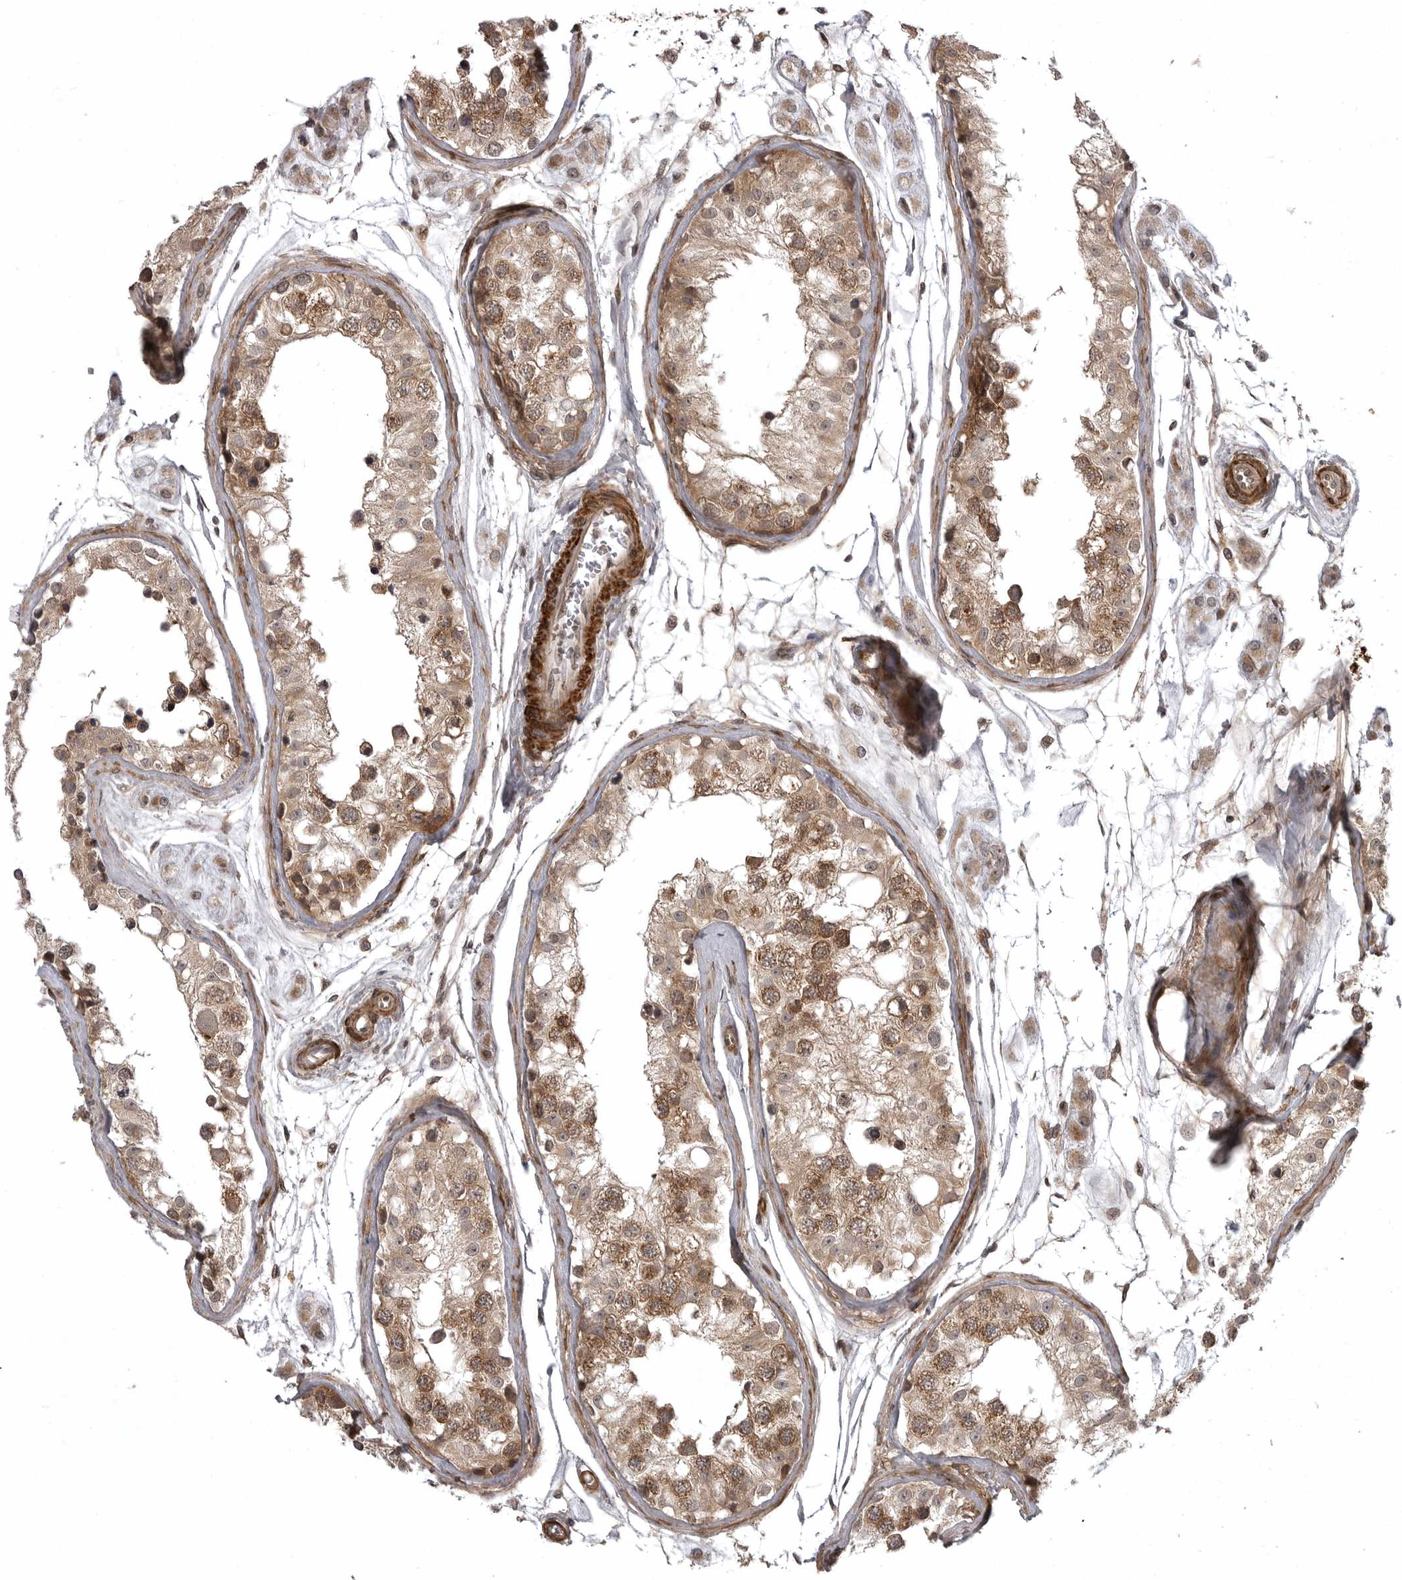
{"staining": {"intensity": "moderate", "quantity": ">75%", "location": "cytoplasmic/membranous,nuclear"}, "tissue": "testis", "cell_type": "Cells in seminiferous ducts", "image_type": "normal", "snomed": [{"axis": "morphology", "description": "Normal tissue, NOS"}, {"axis": "morphology", "description": "Adenocarcinoma, metastatic, NOS"}, {"axis": "topography", "description": "Testis"}], "caption": "Immunohistochemical staining of benign testis displays moderate cytoplasmic/membranous,nuclear protein staining in about >75% of cells in seminiferous ducts. The staining was performed using DAB to visualize the protein expression in brown, while the nuclei were stained in blue with hematoxylin (Magnification: 20x).", "gene": "SNX16", "patient": {"sex": "male", "age": 26}}